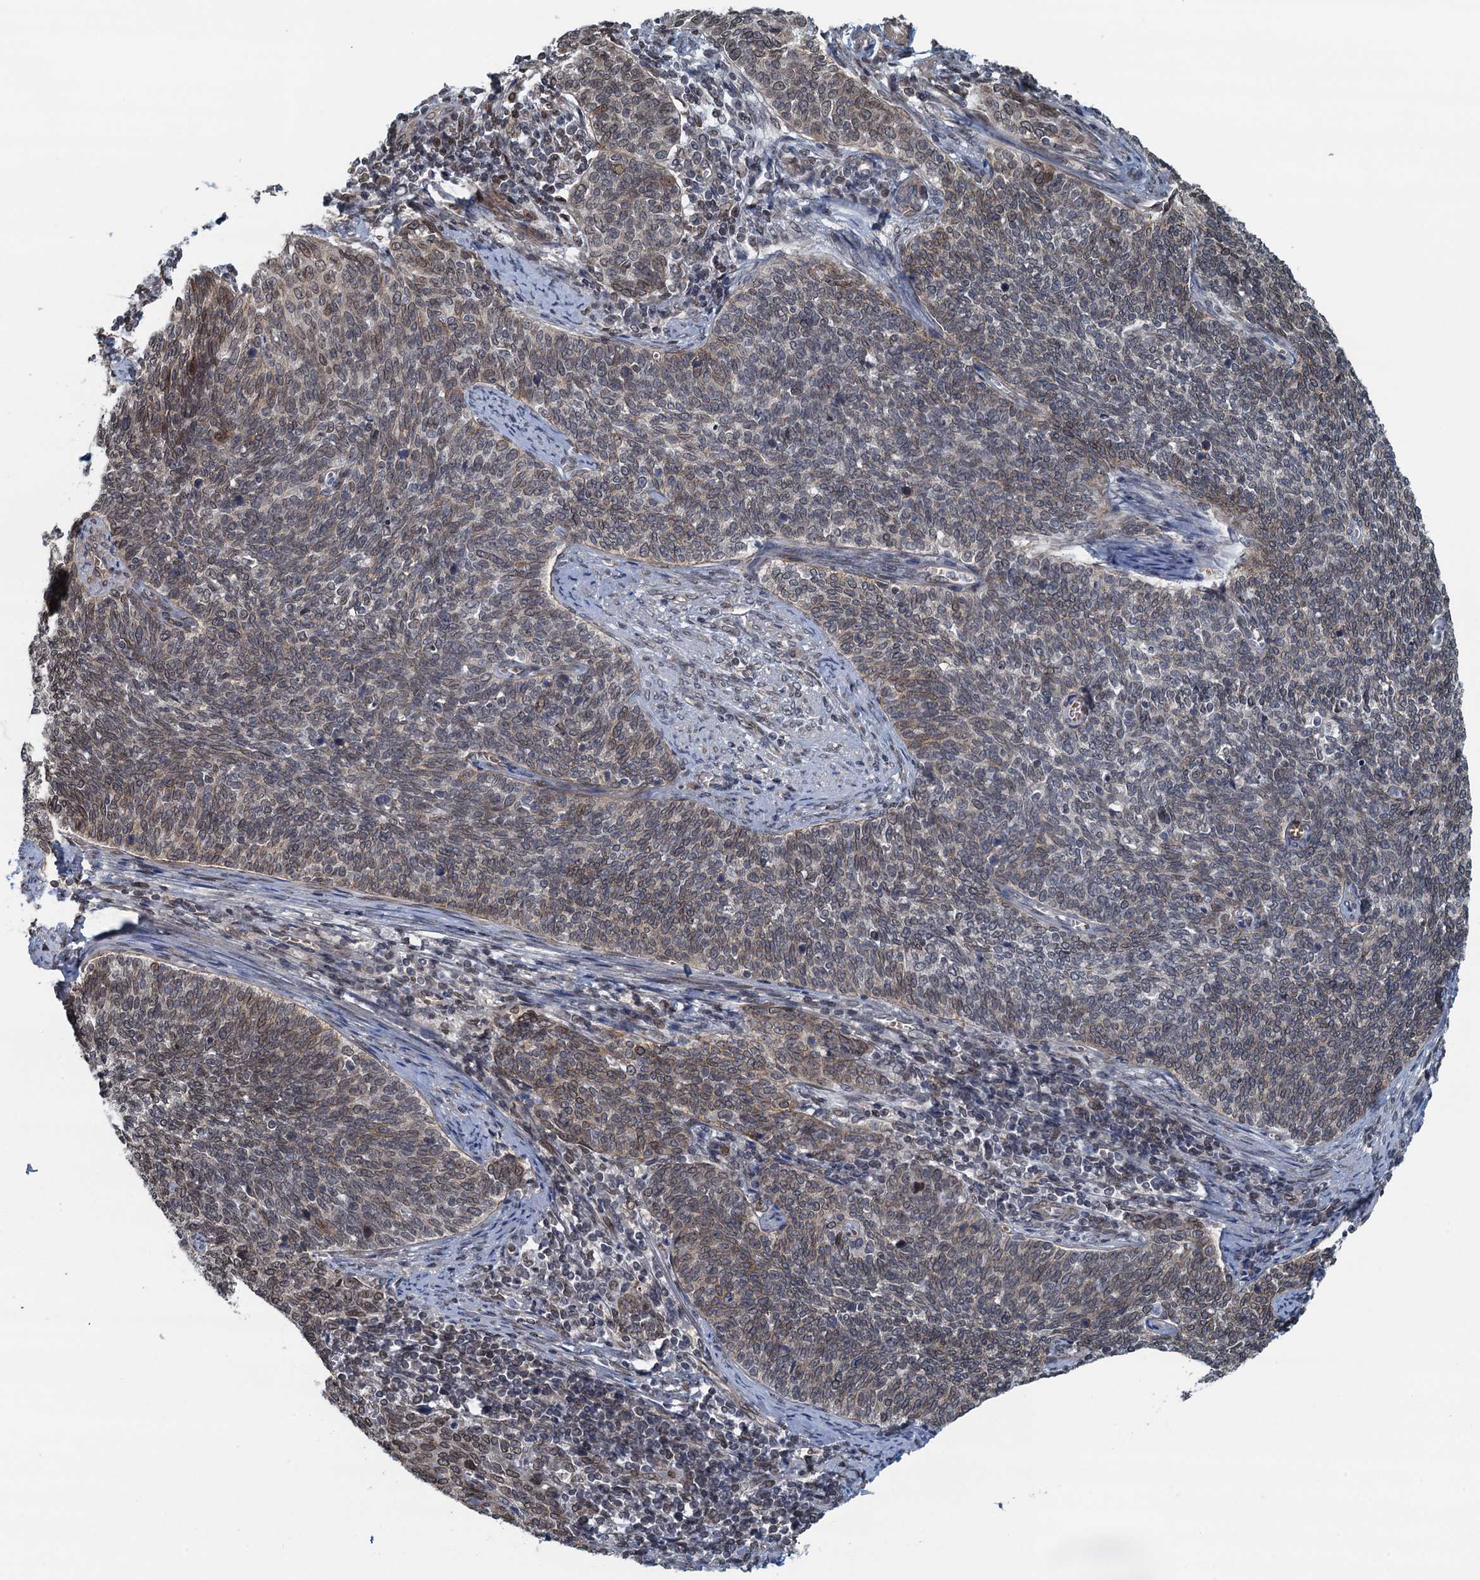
{"staining": {"intensity": "weak", "quantity": "25%-75%", "location": "cytoplasmic/membranous,nuclear"}, "tissue": "cervical cancer", "cell_type": "Tumor cells", "image_type": "cancer", "snomed": [{"axis": "morphology", "description": "Squamous cell carcinoma, NOS"}, {"axis": "topography", "description": "Cervix"}], "caption": "Squamous cell carcinoma (cervical) tissue displays weak cytoplasmic/membranous and nuclear positivity in about 25%-75% of tumor cells, visualized by immunohistochemistry. Nuclei are stained in blue.", "gene": "CCDC34", "patient": {"sex": "female", "age": 39}}